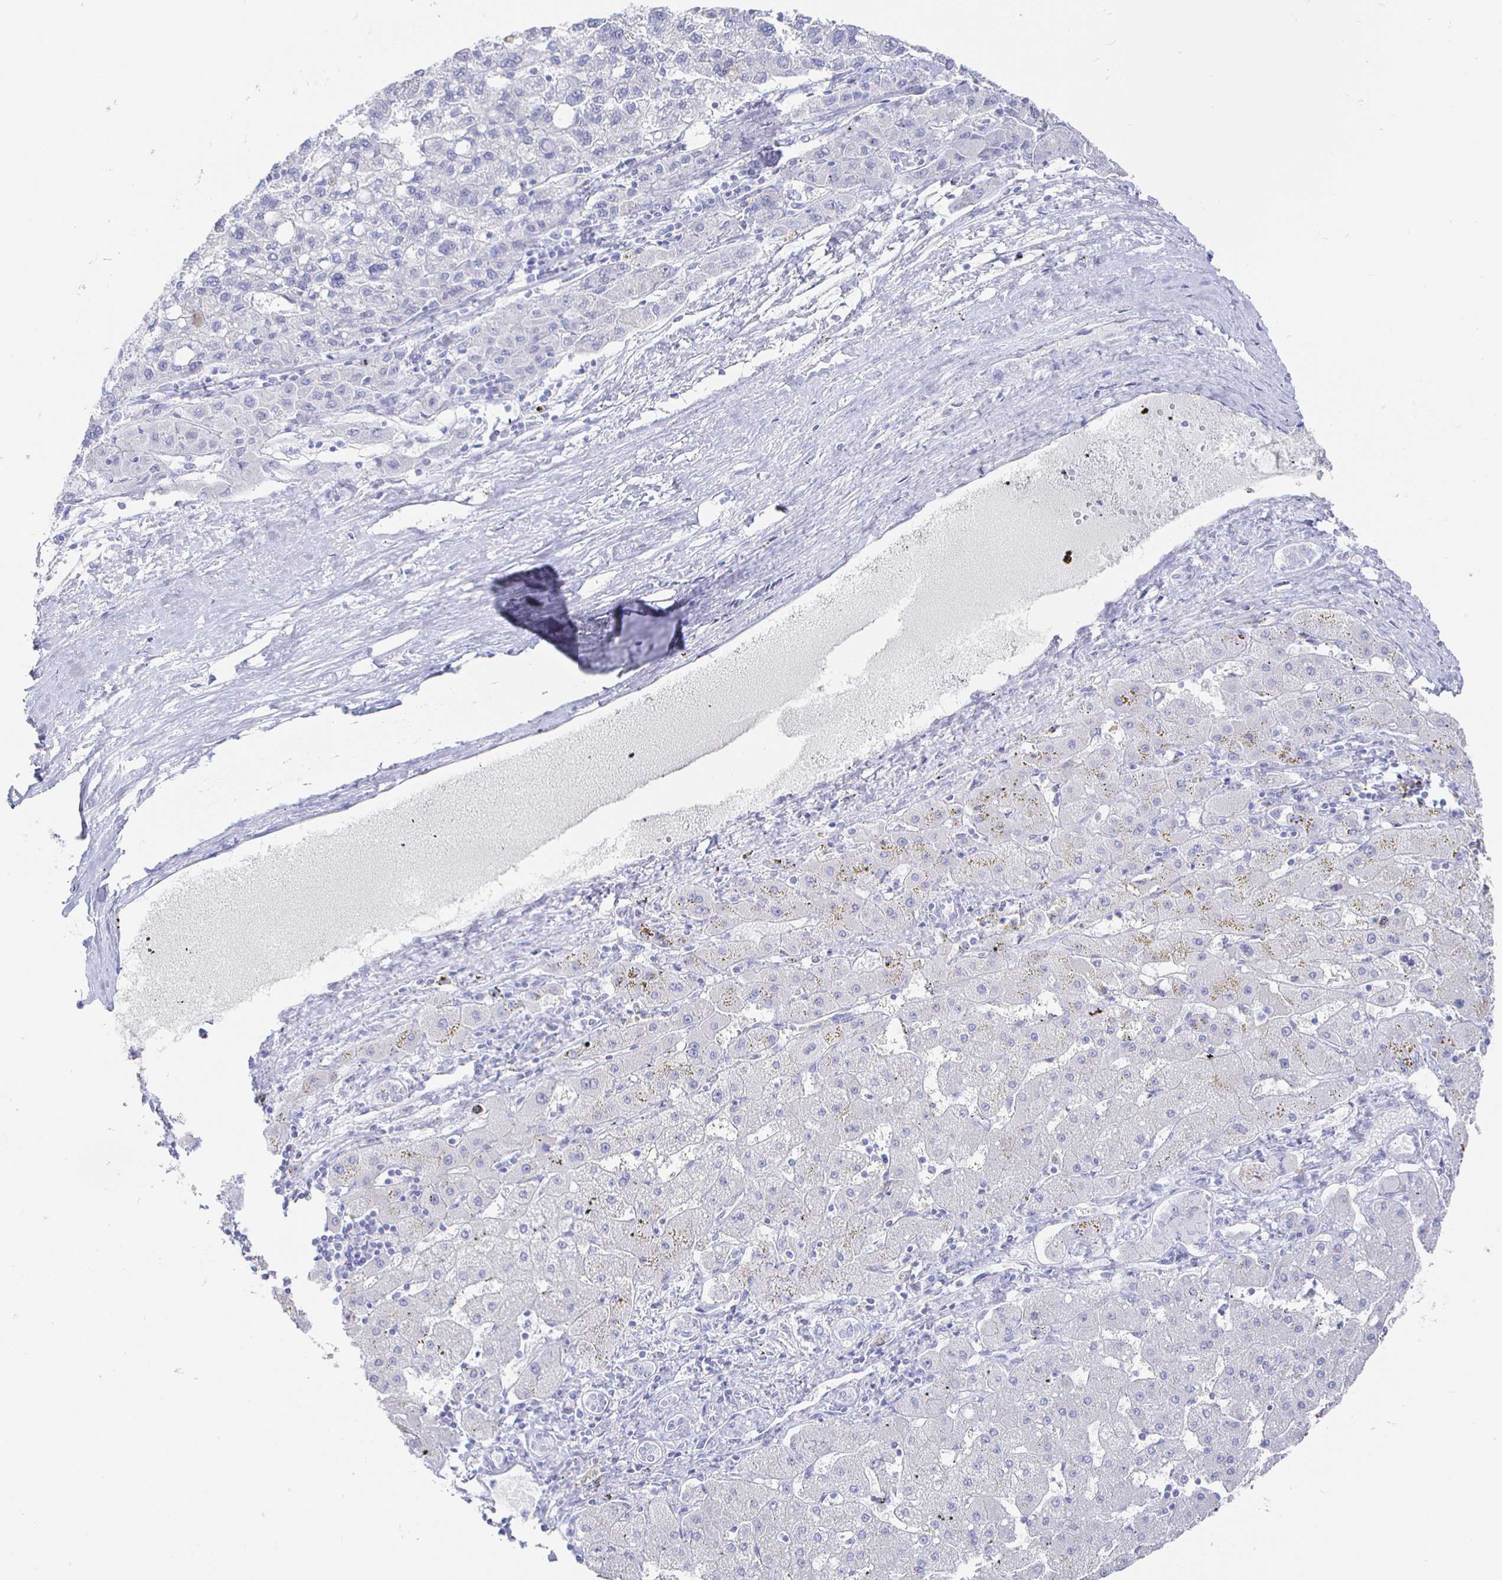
{"staining": {"intensity": "negative", "quantity": "none", "location": "none"}, "tissue": "liver cancer", "cell_type": "Tumor cells", "image_type": "cancer", "snomed": [{"axis": "morphology", "description": "Carcinoma, Hepatocellular, NOS"}, {"axis": "topography", "description": "Liver"}], "caption": "Photomicrograph shows no protein staining in tumor cells of liver hepatocellular carcinoma tissue. (DAB IHC visualized using brightfield microscopy, high magnification).", "gene": "CLCA1", "patient": {"sex": "female", "age": 82}}